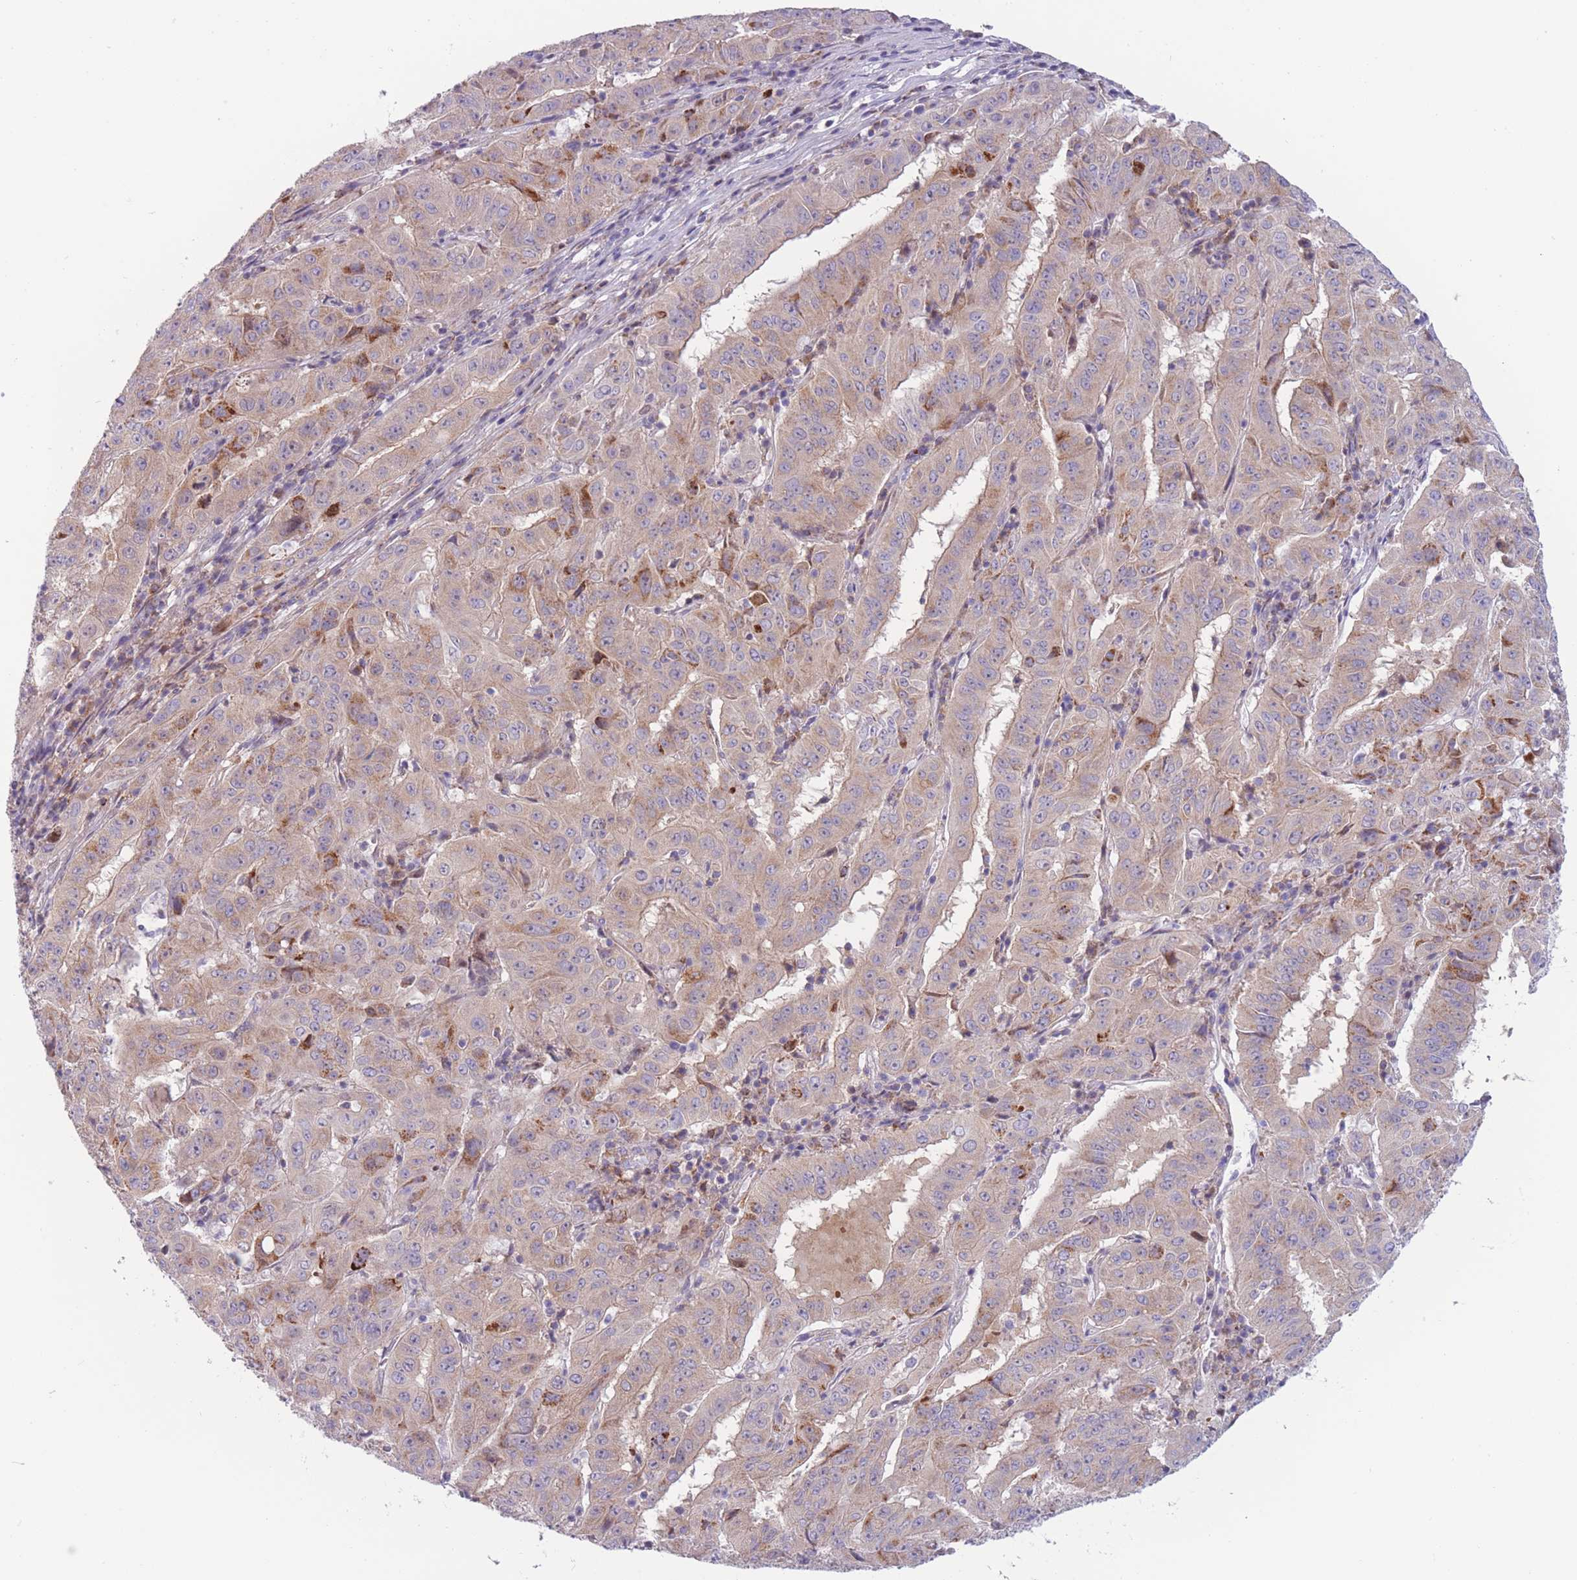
{"staining": {"intensity": "weak", "quantity": ">75%", "location": "cytoplasmic/membranous"}, "tissue": "pancreatic cancer", "cell_type": "Tumor cells", "image_type": "cancer", "snomed": [{"axis": "morphology", "description": "Adenocarcinoma, NOS"}, {"axis": "topography", "description": "Pancreas"}], "caption": "Human pancreatic cancer stained for a protein (brown) shows weak cytoplasmic/membranous positive staining in about >75% of tumor cells.", "gene": "PDE4A", "patient": {"sex": "male", "age": 63}}